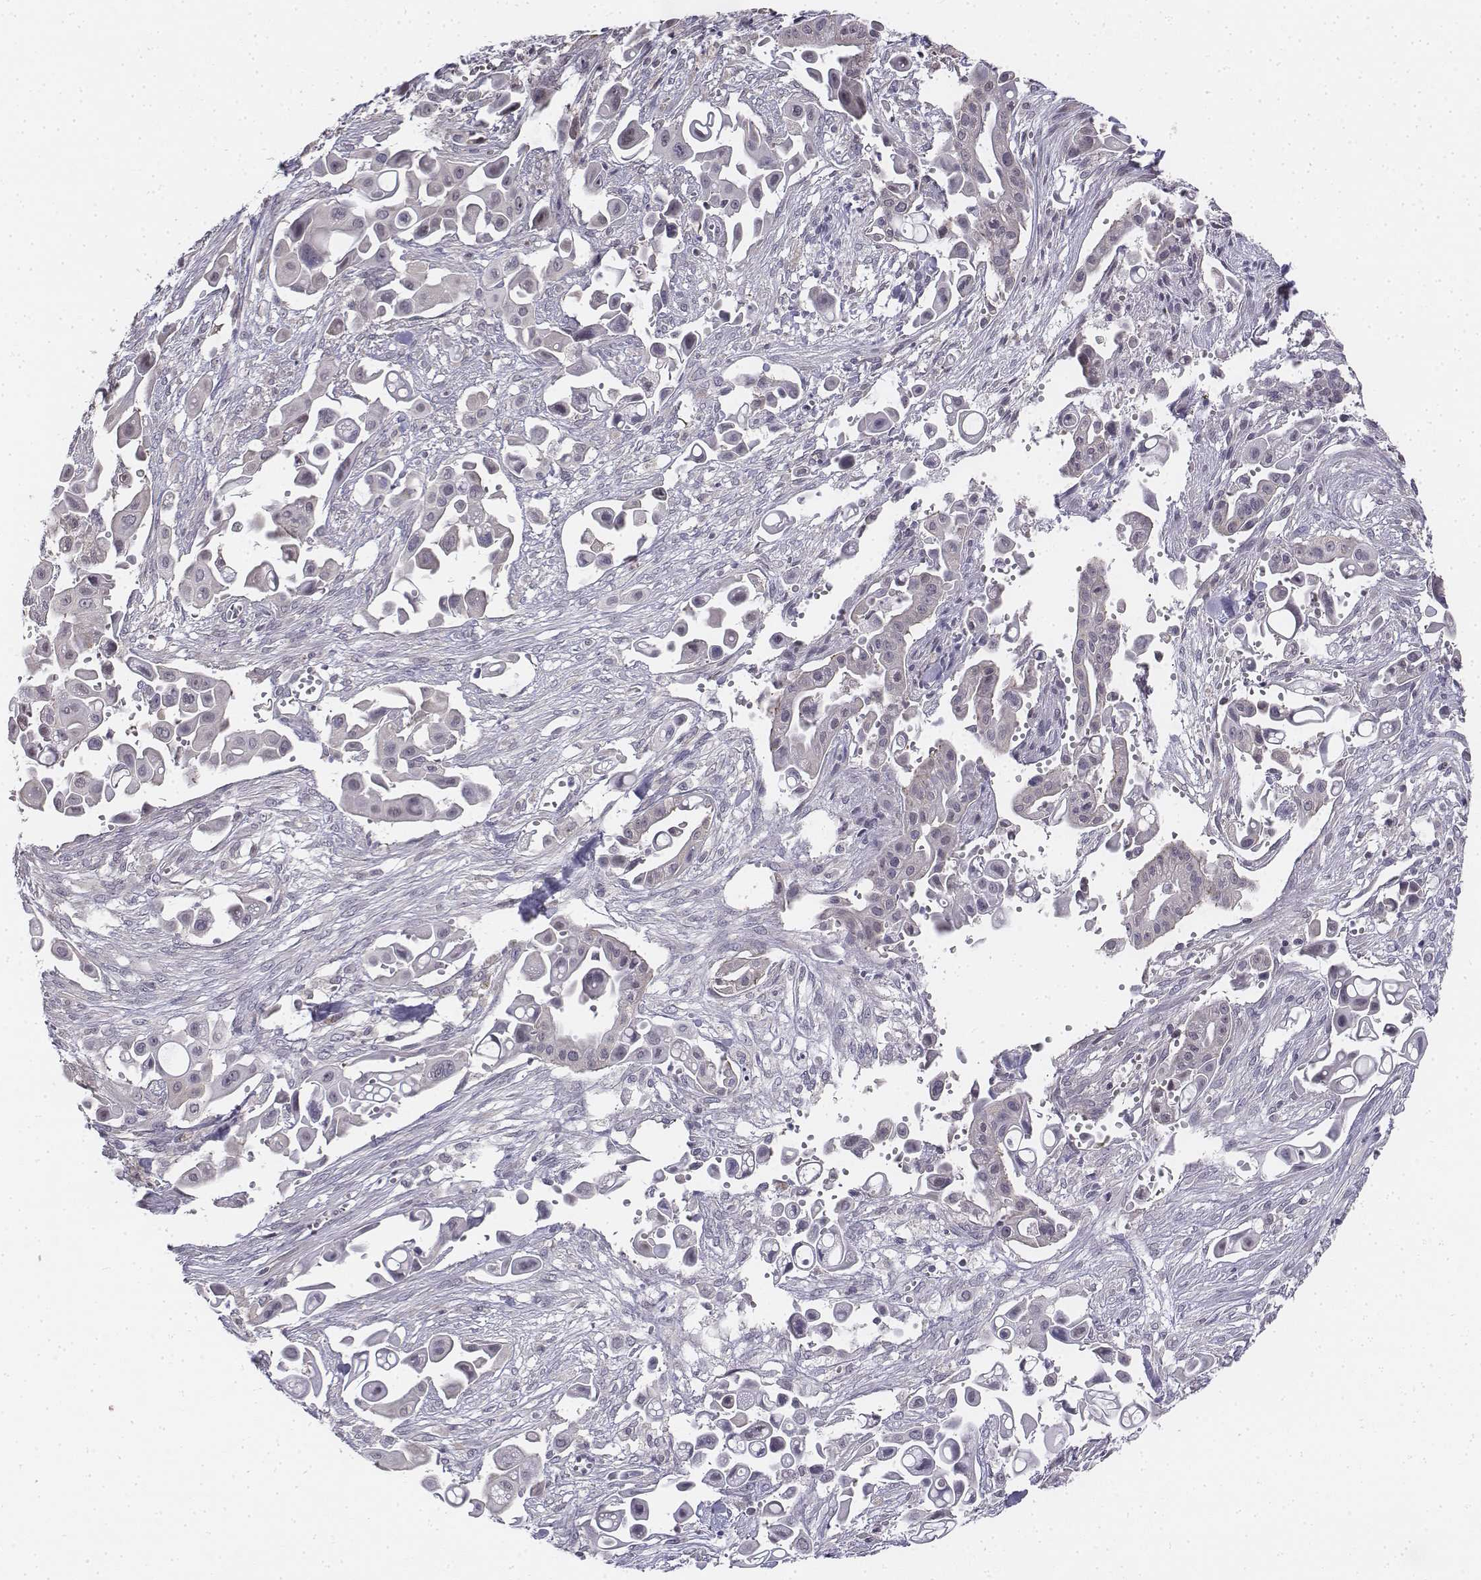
{"staining": {"intensity": "negative", "quantity": "none", "location": "none"}, "tissue": "pancreatic cancer", "cell_type": "Tumor cells", "image_type": "cancer", "snomed": [{"axis": "morphology", "description": "Adenocarcinoma, NOS"}, {"axis": "topography", "description": "Pancreas"}], "caption": "DAB (3,3'-diaminobenzidine) immunohistochemical staining of pancreatic cancer reveals no significant staining in tumor cells.", "gene": "PENK", "patient": {"sex": "male", "age": 50}}